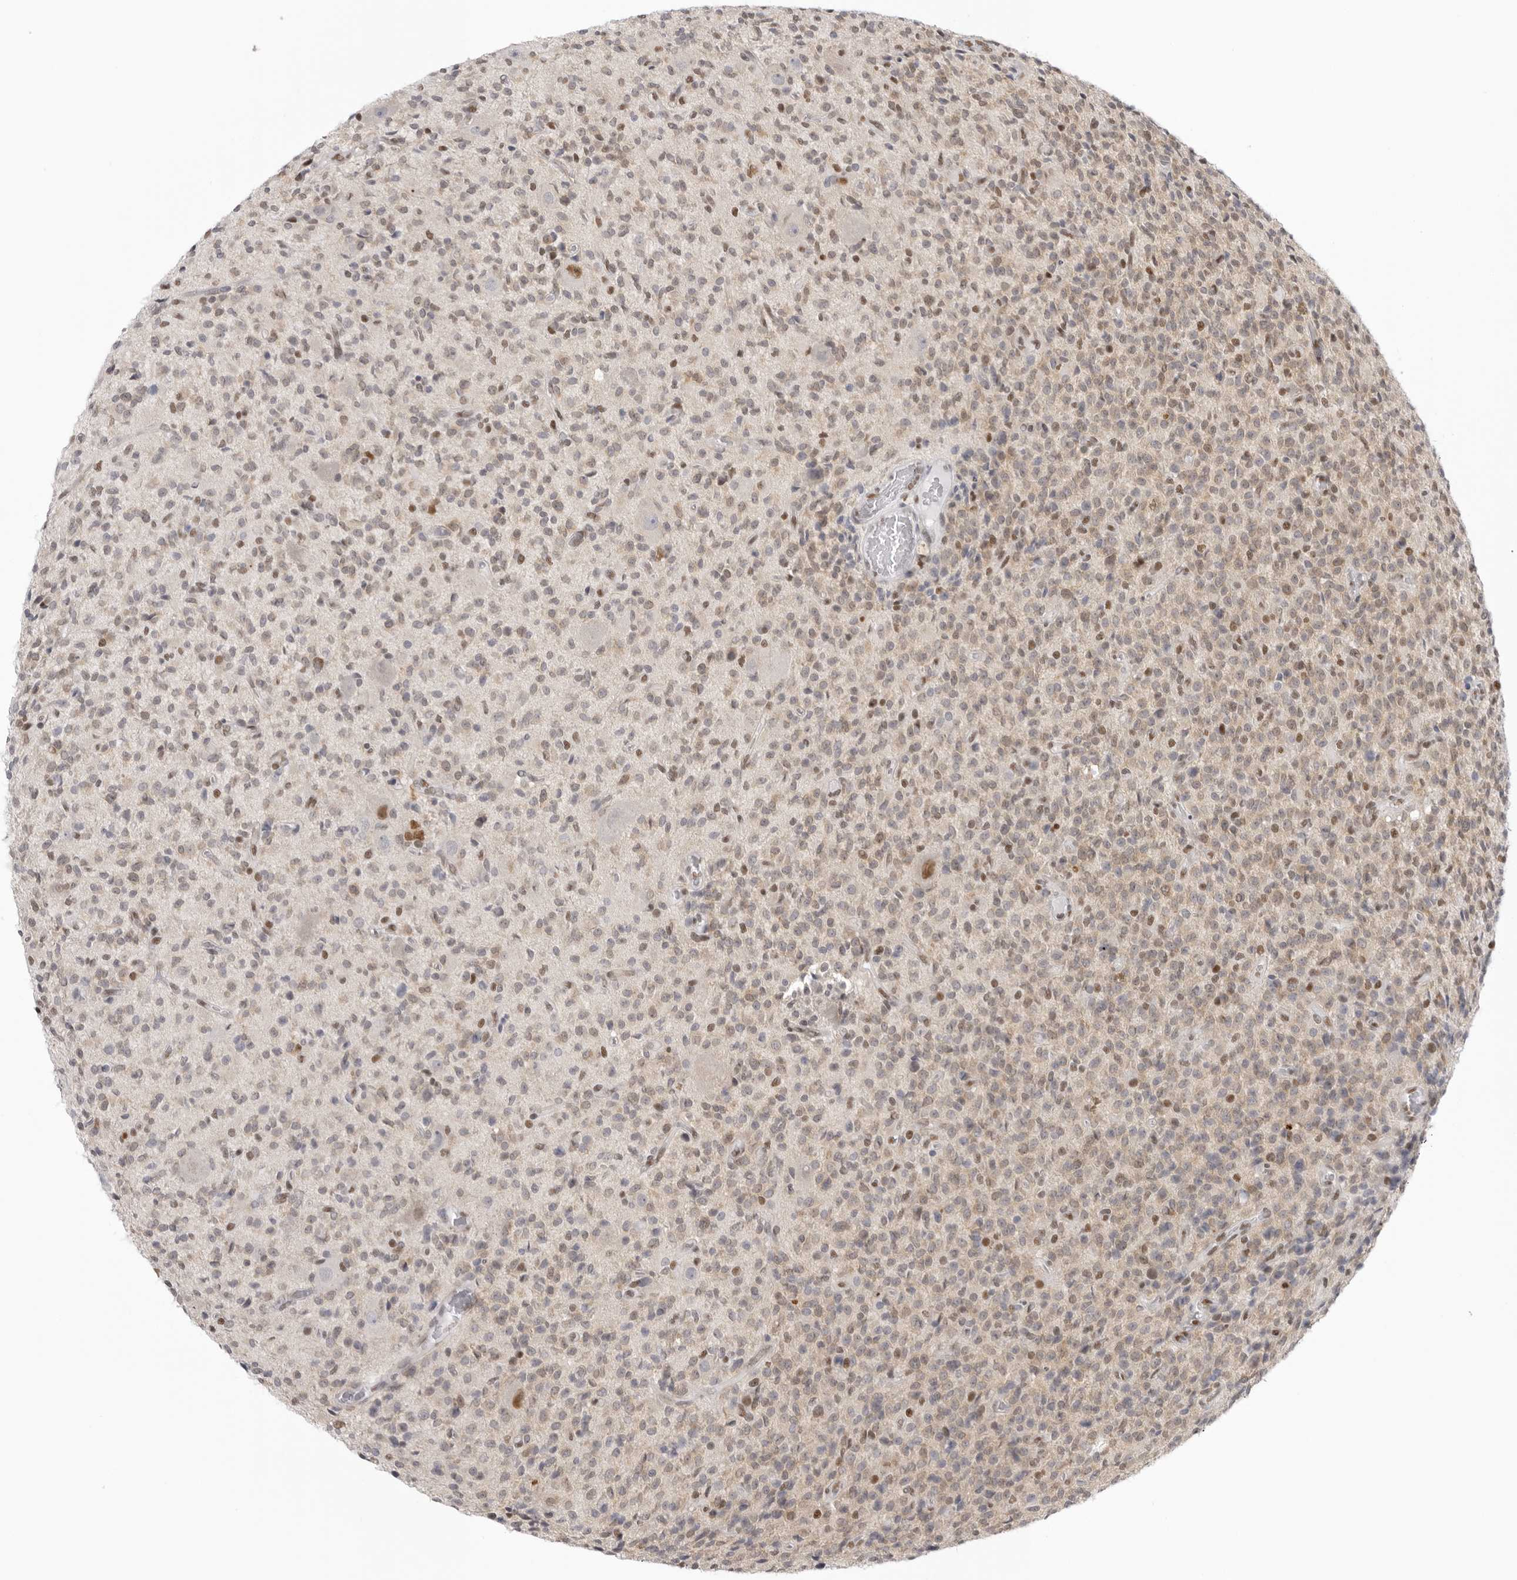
{"staining": {"intensity": "moderate", "quantity": "25%-75%", "location": "nuclear"}, "tissue": "glioma", "cell_type": "Tumor cells", "image_type": "cancer", "snomed": [{"axis": "morphology", "description": "Glioma, malignant, High grade"}, {"axis": "topography", "description": "Brain"}], "caption": "Brown immunohistochemical staining in human glioma displays moderate nuclear expression in approximately 25%-75% of tumor cells.", "gene": "RPA2", "patient": {"sex": "male", "age": 34}}